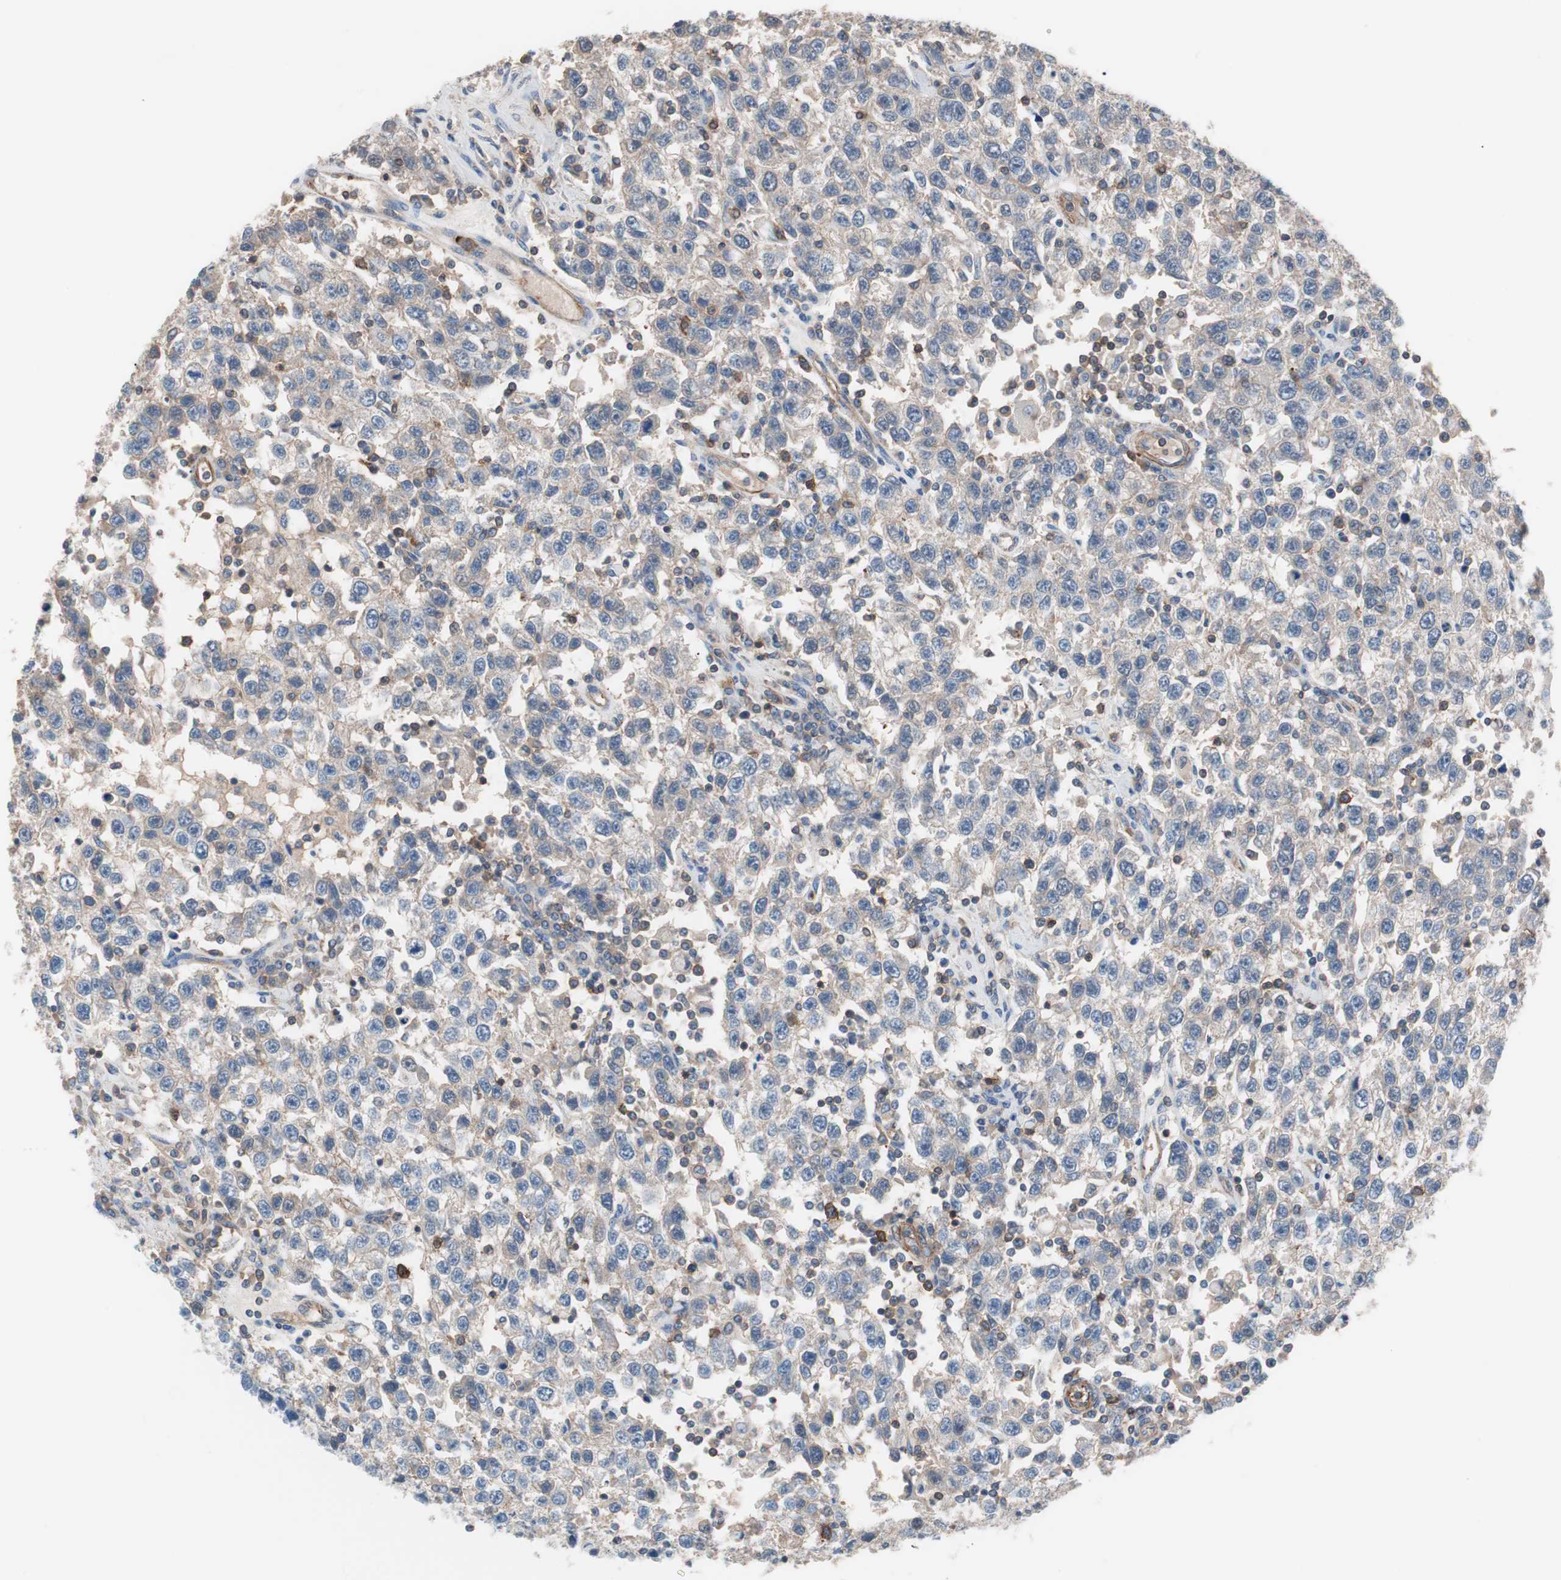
{"staining": {"intensity": "weak", "quantity": "25%-75%", "location": "cytoplasmic/membranous"}, "tissue": "testis cancer", "cell_type": "Tumor cells", "image_type": "cancer", "snomed": [{"axis": "morphology", "description": "Seminoma, NOS"}, {"axis": "topography", "description": "Testis"}], "caption": "IHC of human testis cancer (seminoma) reveals low levels of weak cytoplasmic/membranous staining in approximately 25%-75% of tumor cells.", "gene": "GPR160", "patient": {"sex": "male", "age": 41}}